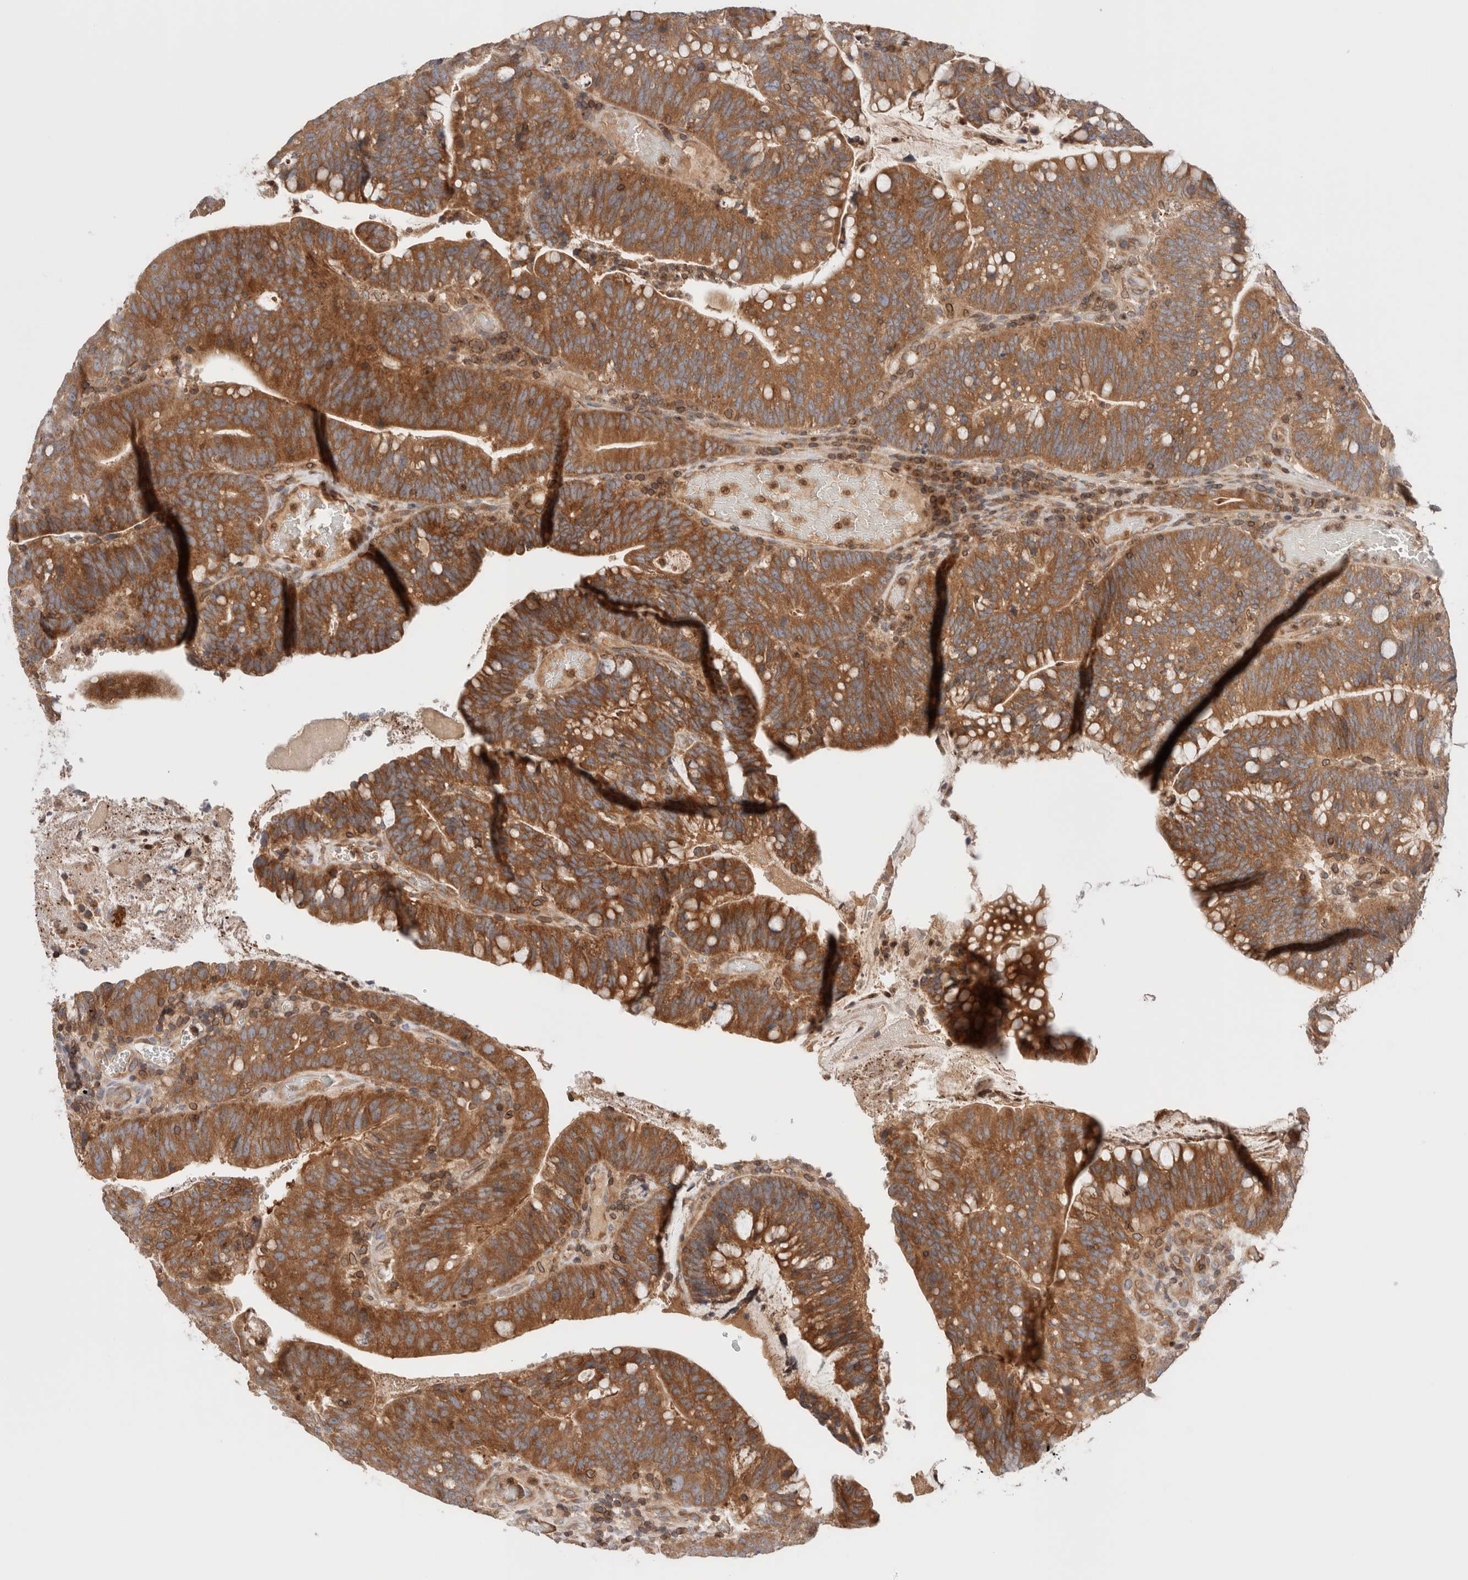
{"staining": {"intensity": "strong", "quantity": ">75%", "location": "cytoplasmic/membranous"}, "tissue": "colorectal cancer", "cell_type": "Tumor cells", "image_type": "cancer", "snomed": [{"axis": "morphology", "description": "Adenocarcinoma, NOS"}, {"axis": "topography", "description": "Colon"}], "caption": "Immunohistochemistry photomicrograph of neoplastic tissue: adenocarcinoma (colorectal) stained using immunohistochemistry (IHC) displays high levels of strong protein expression localized specifically in the cytoplasmic/membranous of tumor cells, appearing as a cytoplasmic/membranous brown color.", "gene": "SIKE1", "patient": {"sex": "female", "age": 66}}